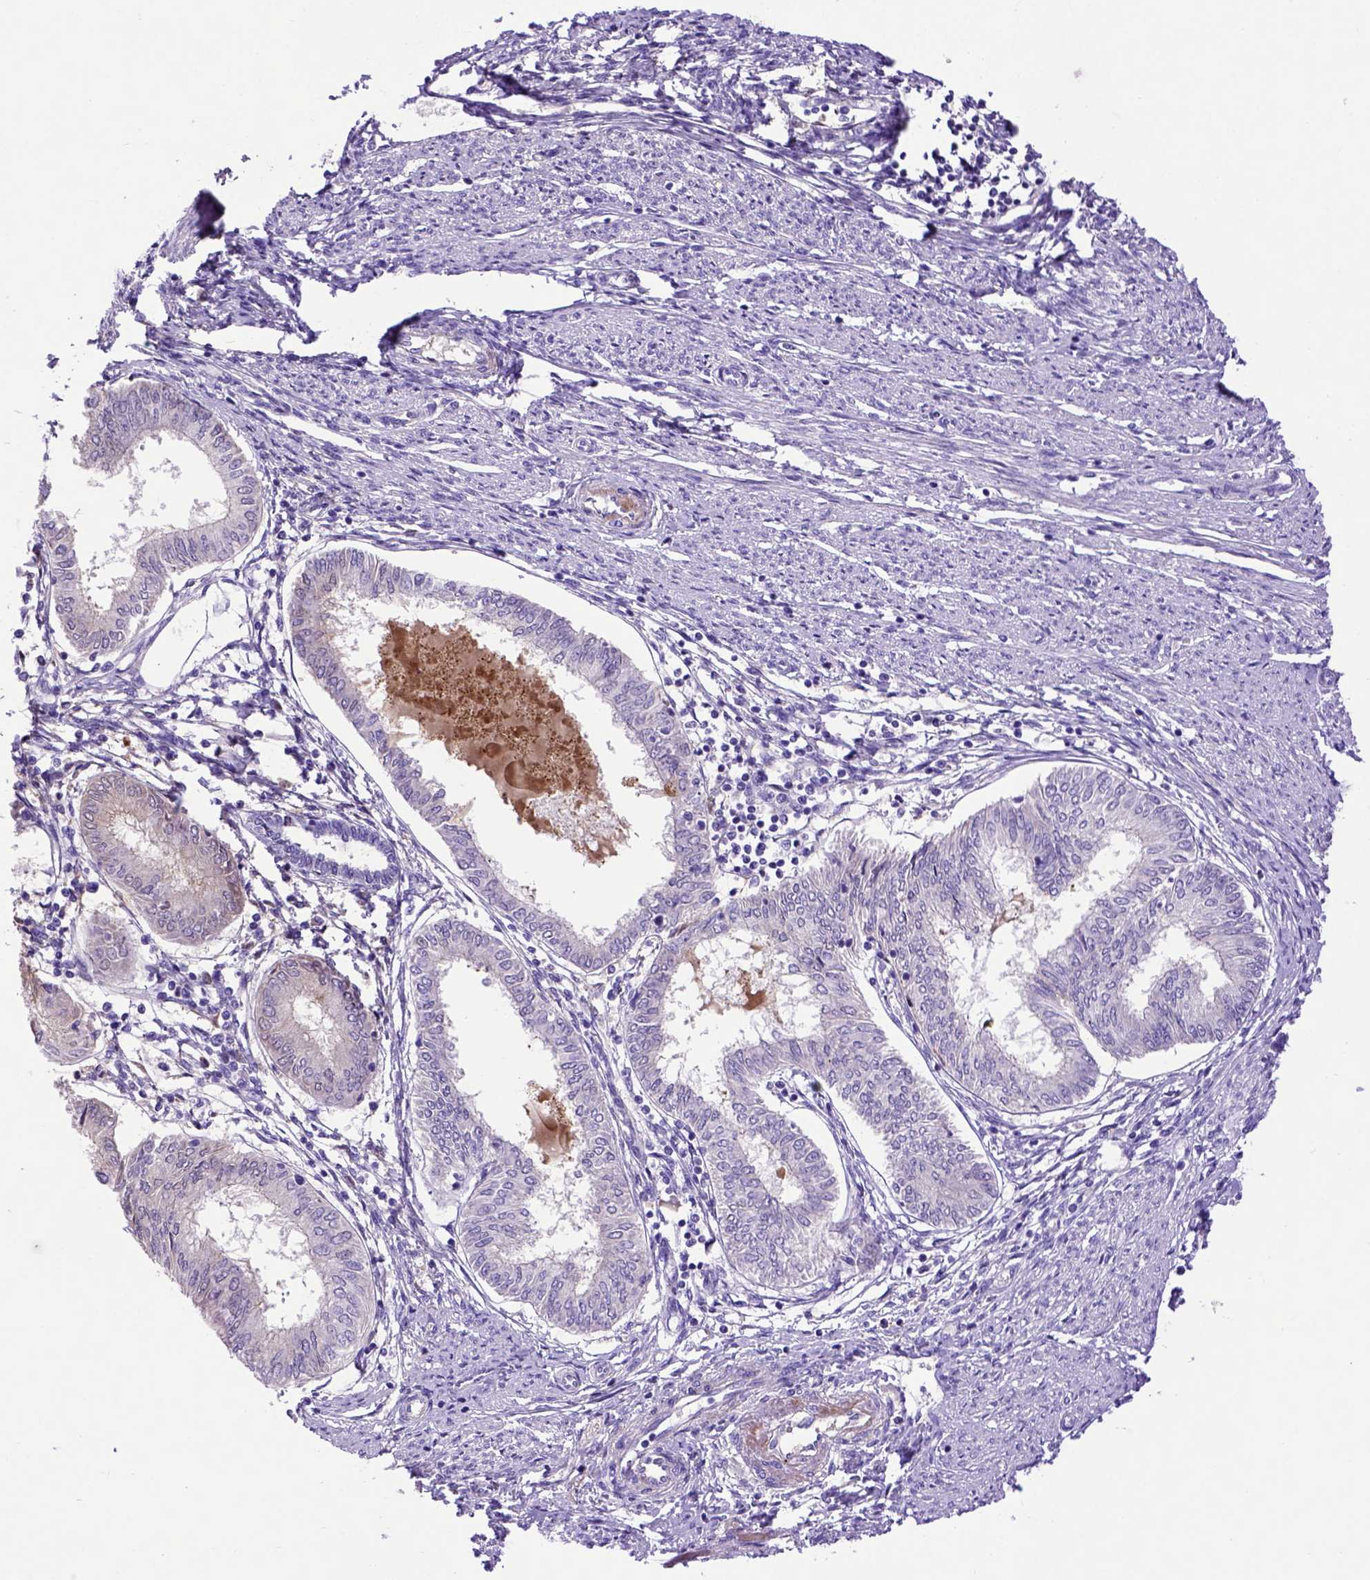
{"staining": {"intensity": "negative", "quantity": "none", "location": "none"}, "tissue": "endometrial cancer", "cell_type": "Tumor cells", "image_type": "cancer", "snomed": [{"axis": "morphology", "description": "Adenocarcinoma, NOS"}, {"axis": "topography", "description": "Endometrium"}], "caption": "The immunohistochemistry (IHC) image has no significant expression in tumor cells of endometrial adenocarcinoma tissue.", "gene": "ADAM12", "patient": {"sex": "female", "age": 68}}